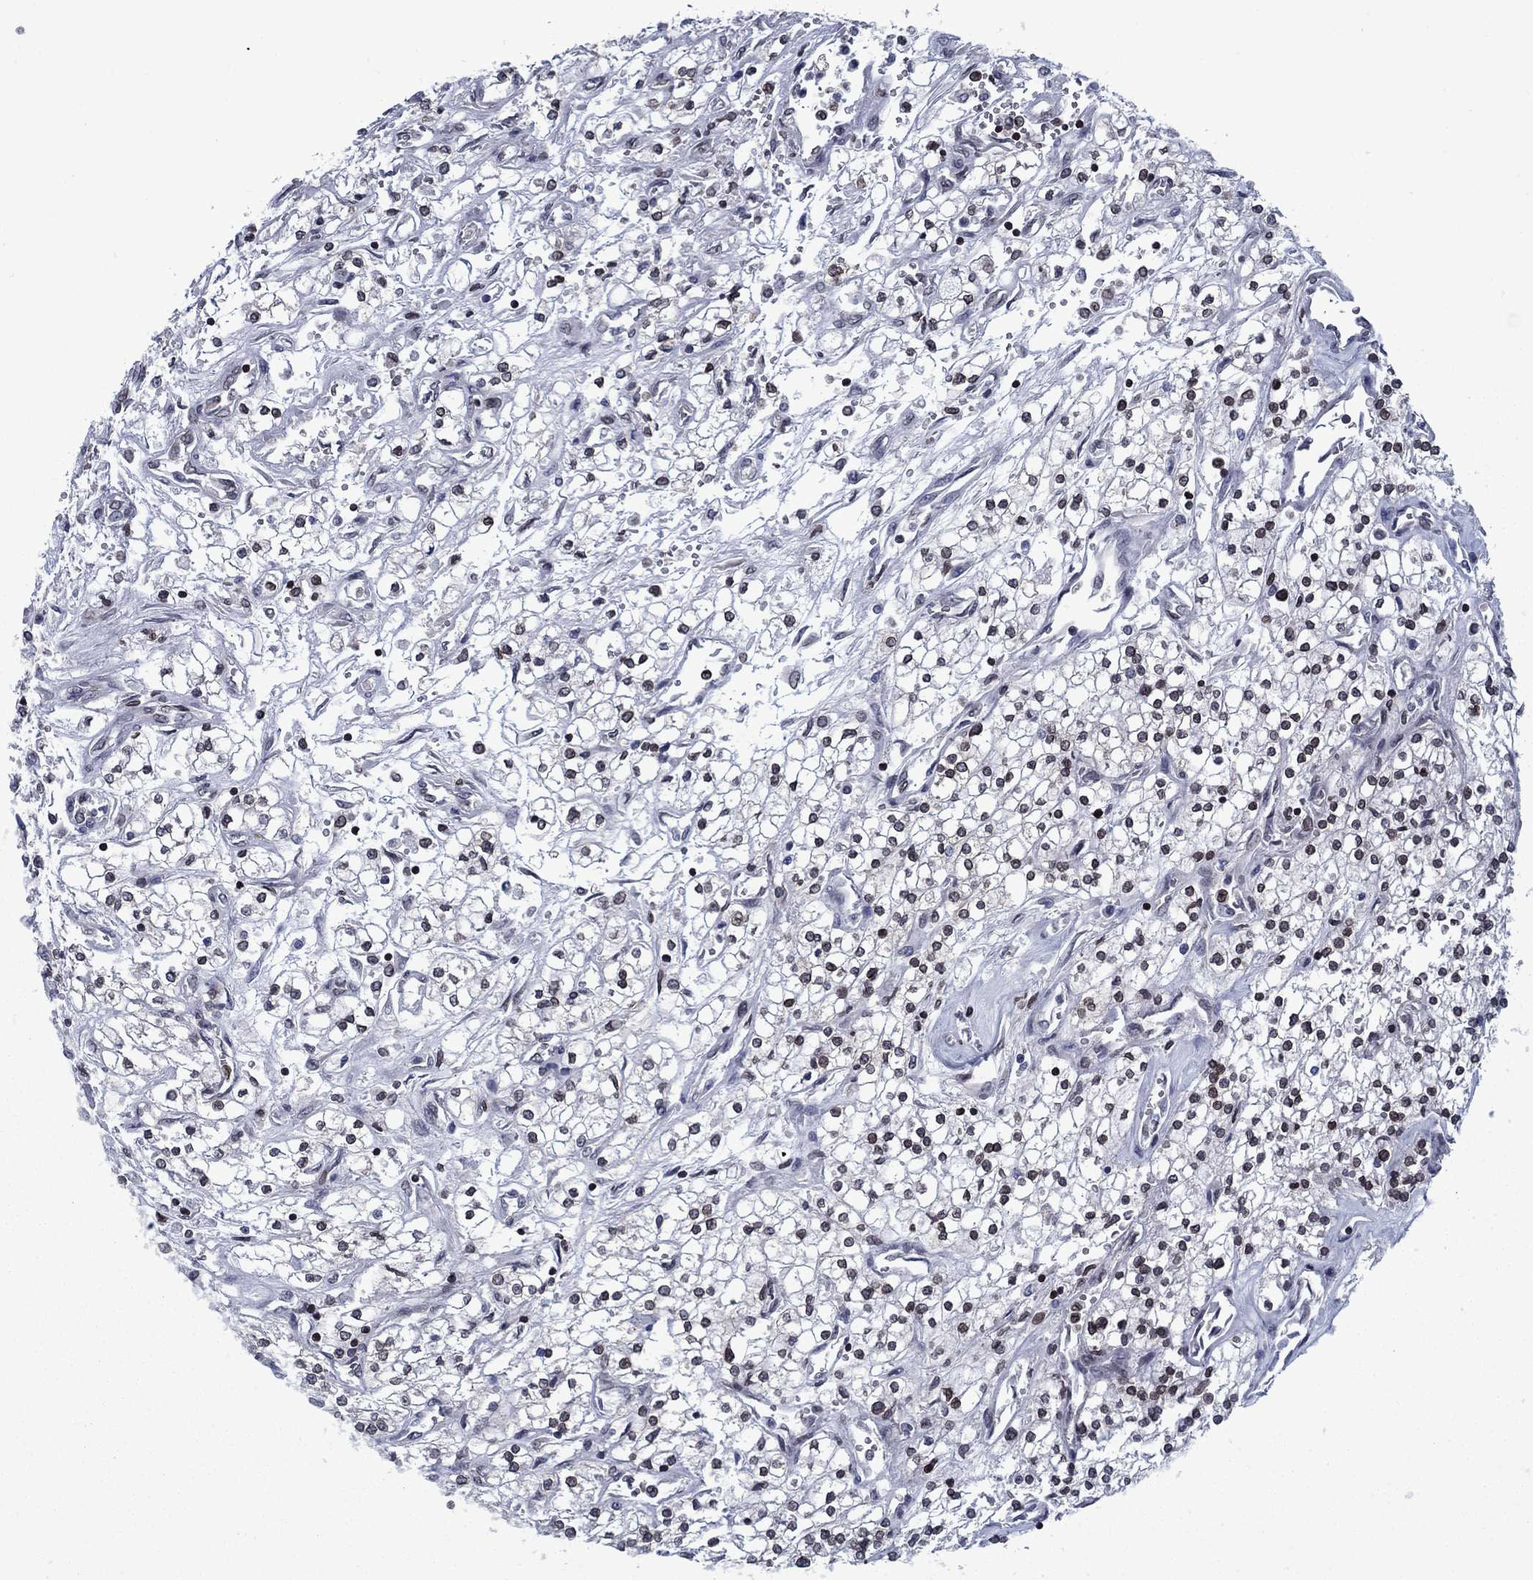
{"staining": {"intensity": "moderate", "quantity": "<25%", "location": "nuclear"}, "tissue": "renal cancer", "cell_type": "Tumor cells", "image_type": "cancer", "snomed": [{"axis": "morphology", "description": "Adenocarcinoma, NOS"}, {"axis": "topography", "description": "Kidney"}], "caption": "Immunohistochemistry of human renal cancer displays low levels of moderate nuclear staining in approximately <25% of tumor cells.", "gene": "SLA", "patient": {"sex": "male", "age": 80}}